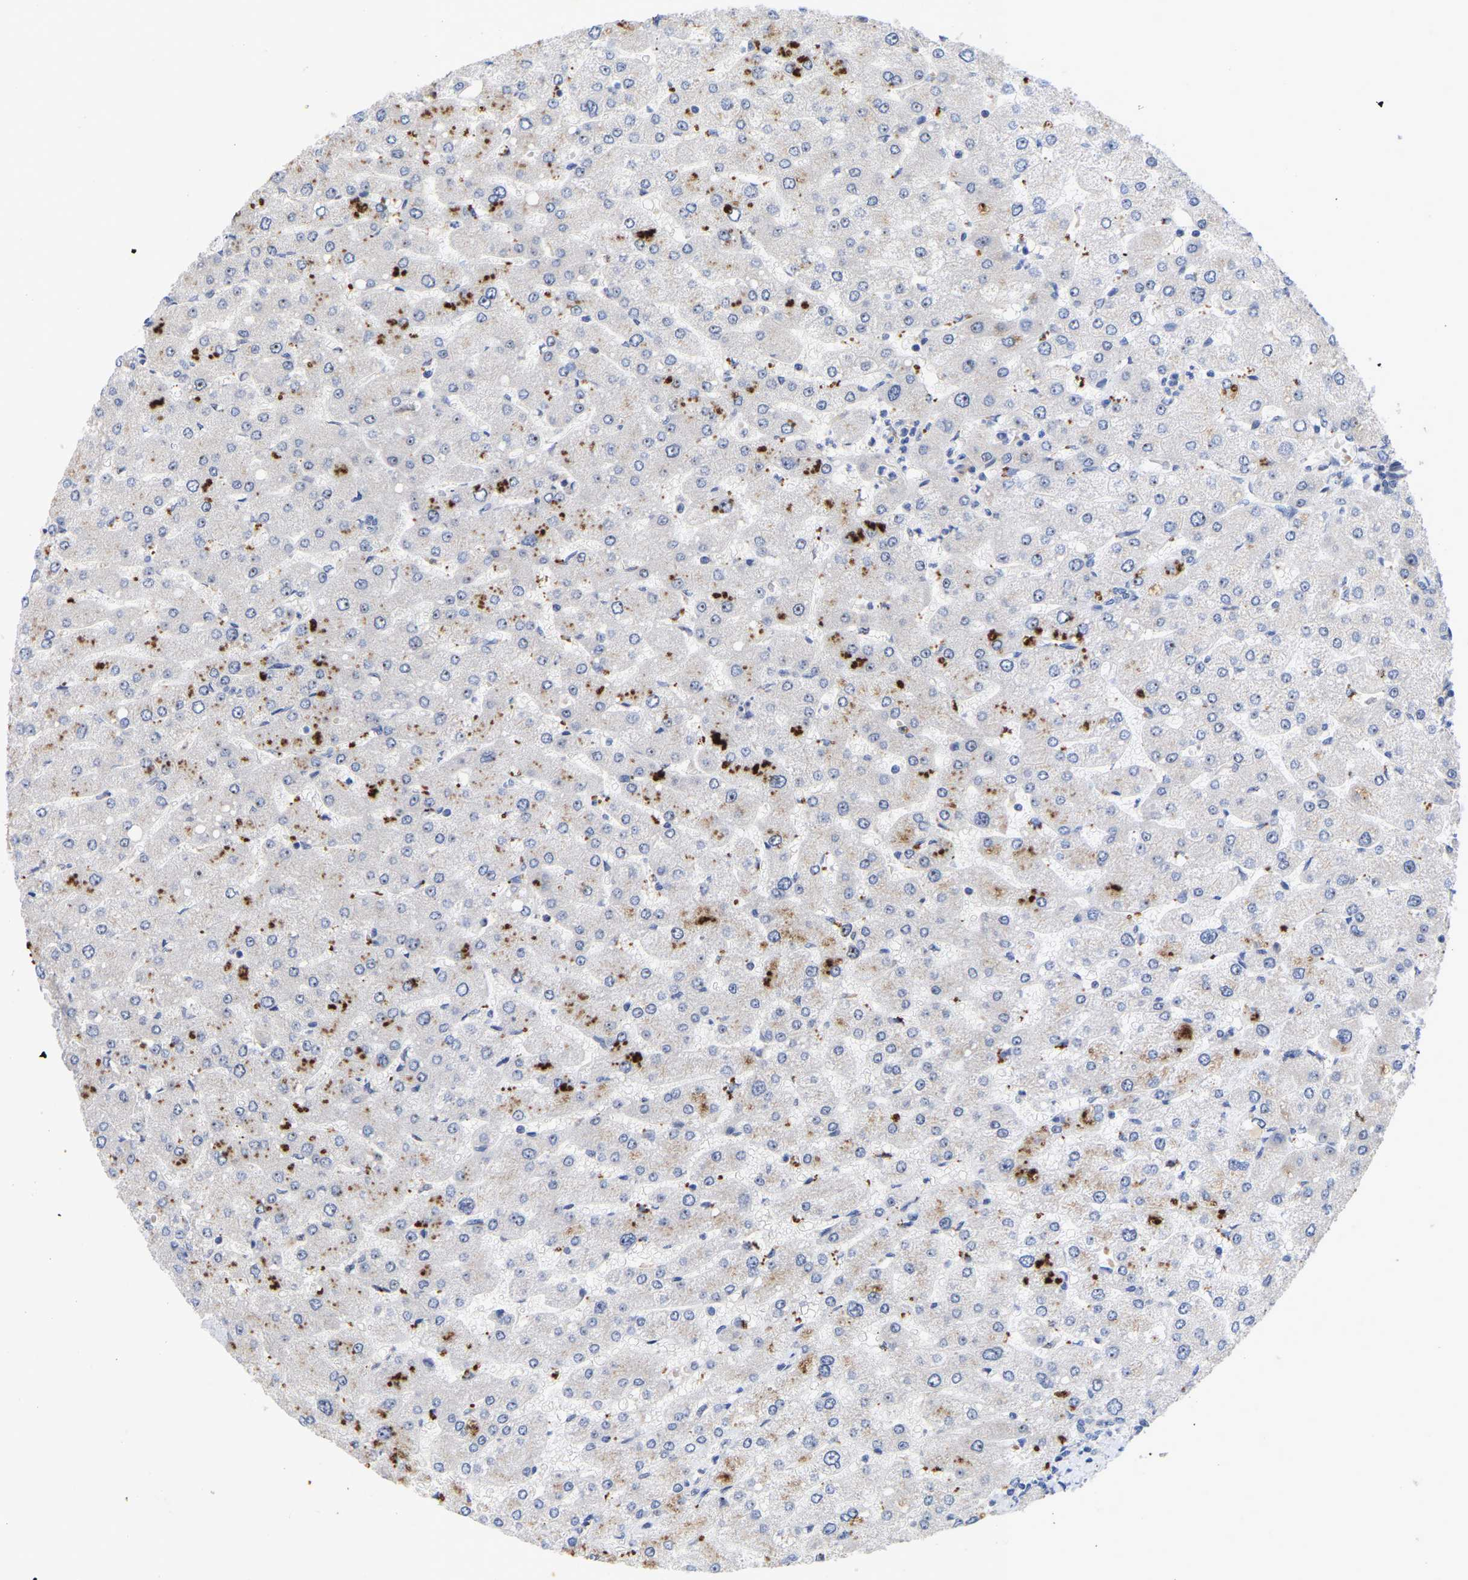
{"staining": {"intensity": "negative", "quantity": "none", "location": "none"}, "tissue": "liver", "cell_type": "Cholangiocytes", "image_type": "normal", "snomed": [{"axis": "morphology", "description": "Normal tissue, NOS"}, {"axis": "topography", "description": "Liver"}], "caption": "Immunohistochemistry (IHC) of normal human liver exhibits no positivity in cholangiocytes. The staining was performed using DAB to visualize the protein expression in brown, while the nuclei were stained in blue with hematoxylin (Magnification: 20x).", "gene": "NLE1", "patient": {"sex": "male", "age": 55}}